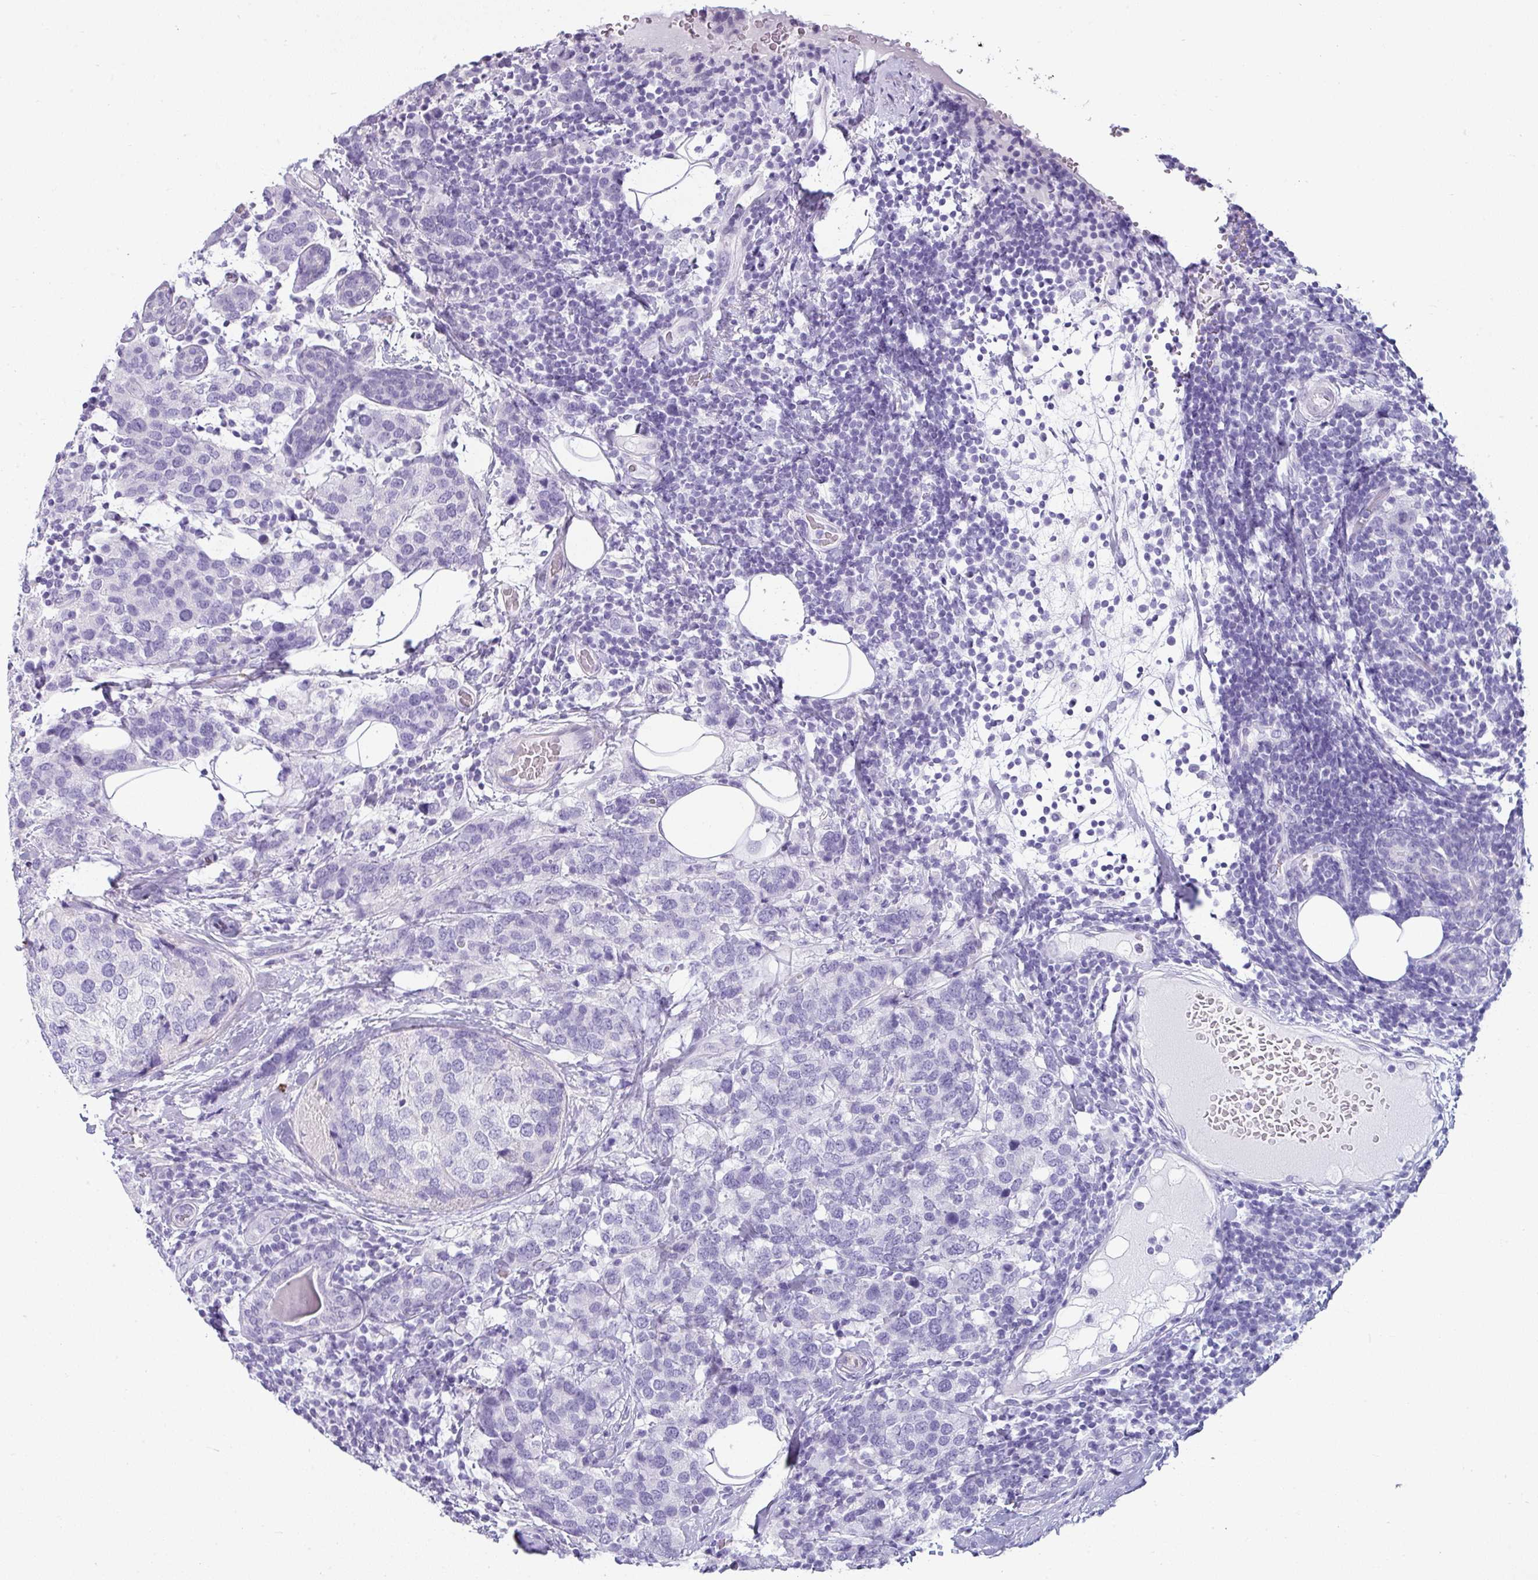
{"staining": {"intensity": "negative", "quantity": "none", "location": "none"}, "tissue": "breast cancer", "cell_type": "Tumor cells", "image_type": "cancer", "snomed": [{"axis": "morphology", "description": "Lobular carcinoma"}, {"axis": "topography", "description": "Breast"}], "caption": "An image of human breast cancer (lobular carcinoma) is negative for staining in tumor cells.", "gene": "VCY1B", "patient": {"sex": "female", "age": 59}}